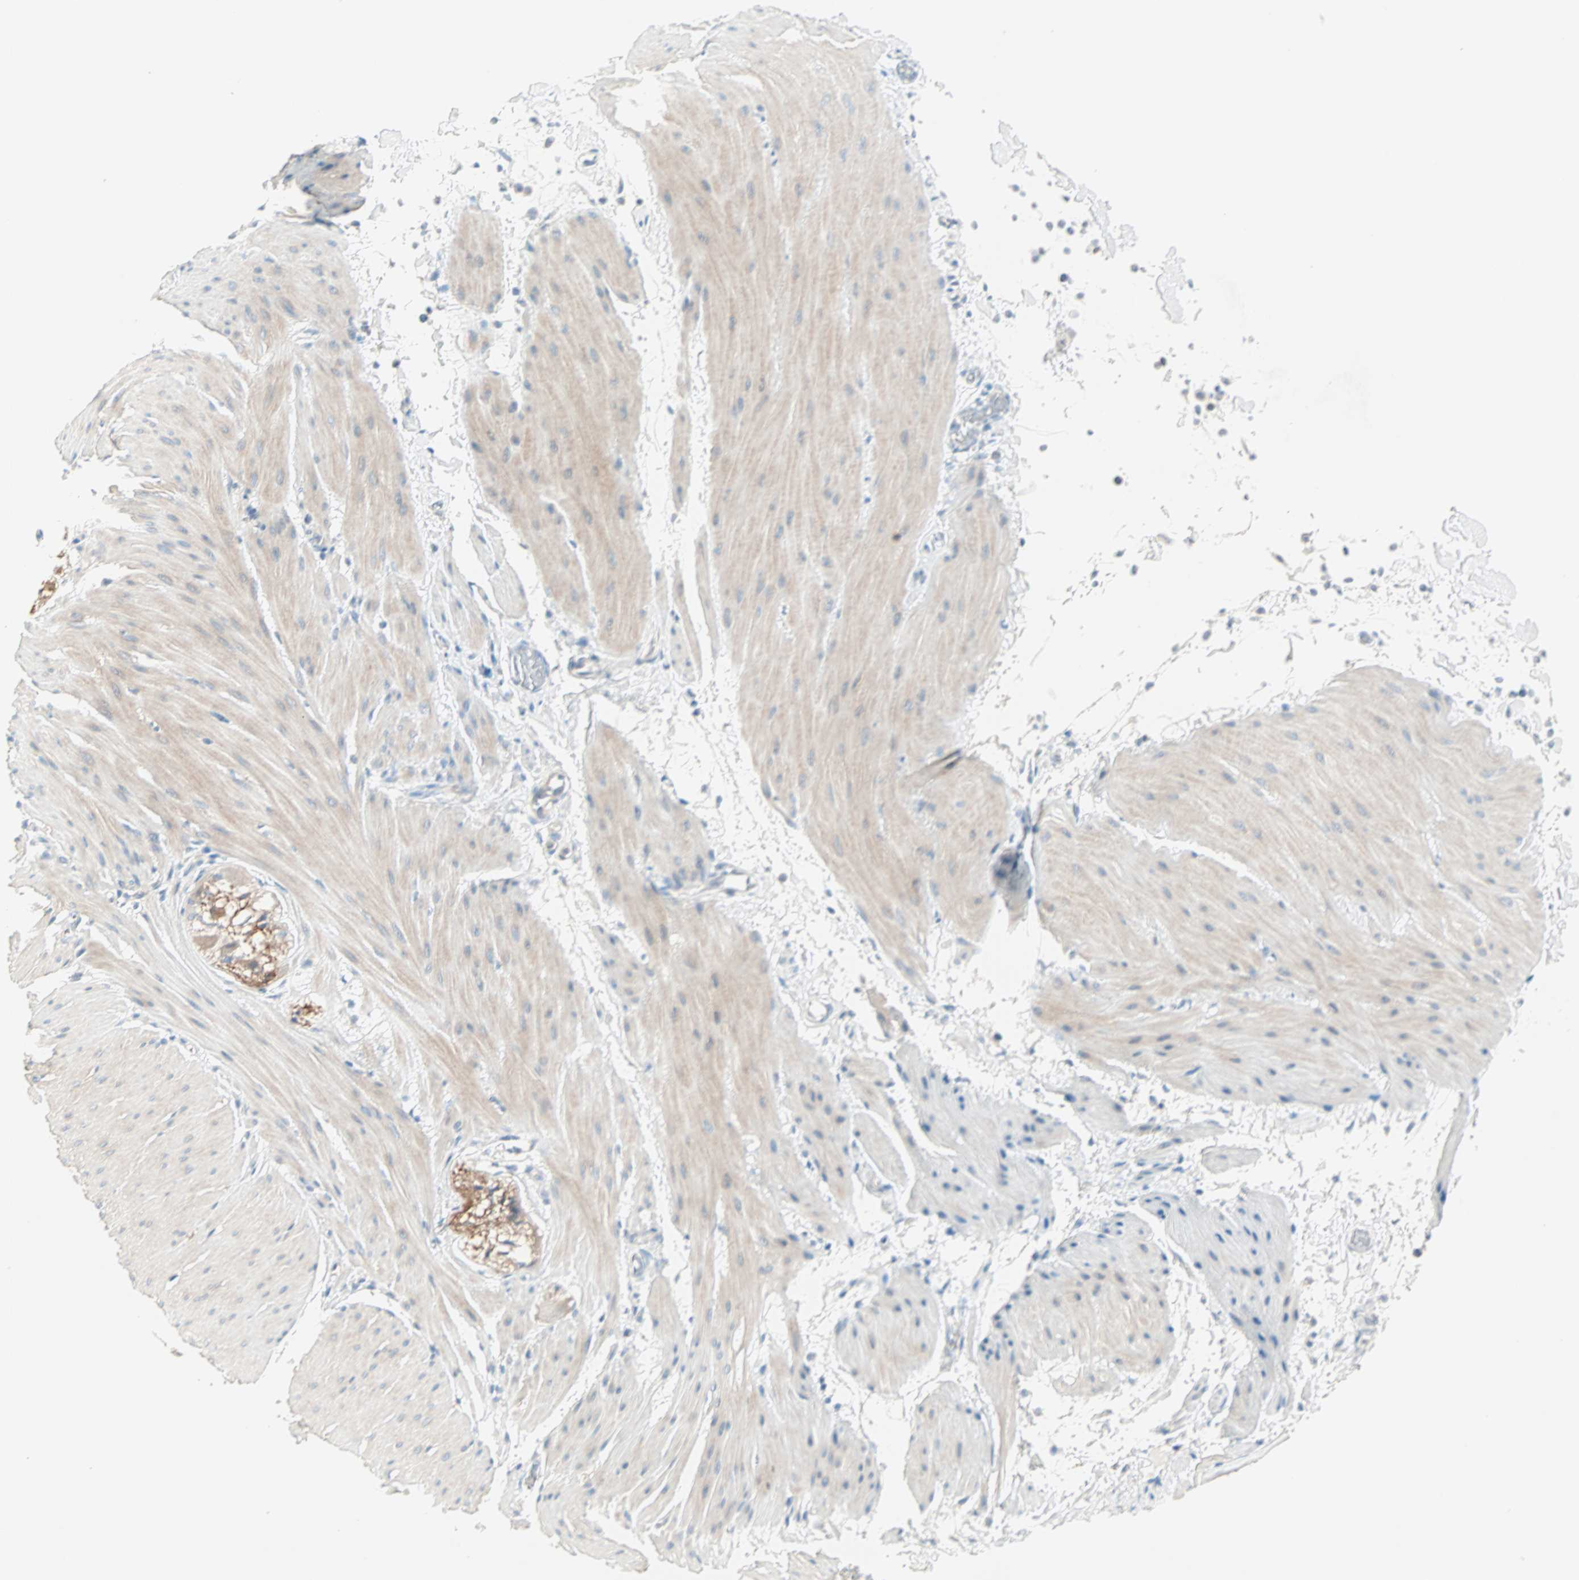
{"staining": {"intensity": "weak", "quantity": ">75%", "location": "cytoplasmic/membranous"}, "tissue": "smooth muscle", "cell_type": "Smooth muscle cells", "image_type": "normal", "snomed": [{"axis": "morphology", "description": "Normal tissue, NOS"}, {"axis": "topography", "description": "Smooth muscle"}, {"axis": "topography", "description": "Colon"}], "caption": "Human smooth muscle stained with a brown dye displays weak cytoplasmic/membranous positive expression in about >75% of smooth muscle cells.", "gene": "SULT1C2", "patient": {"sex": "male", "age": 67}}